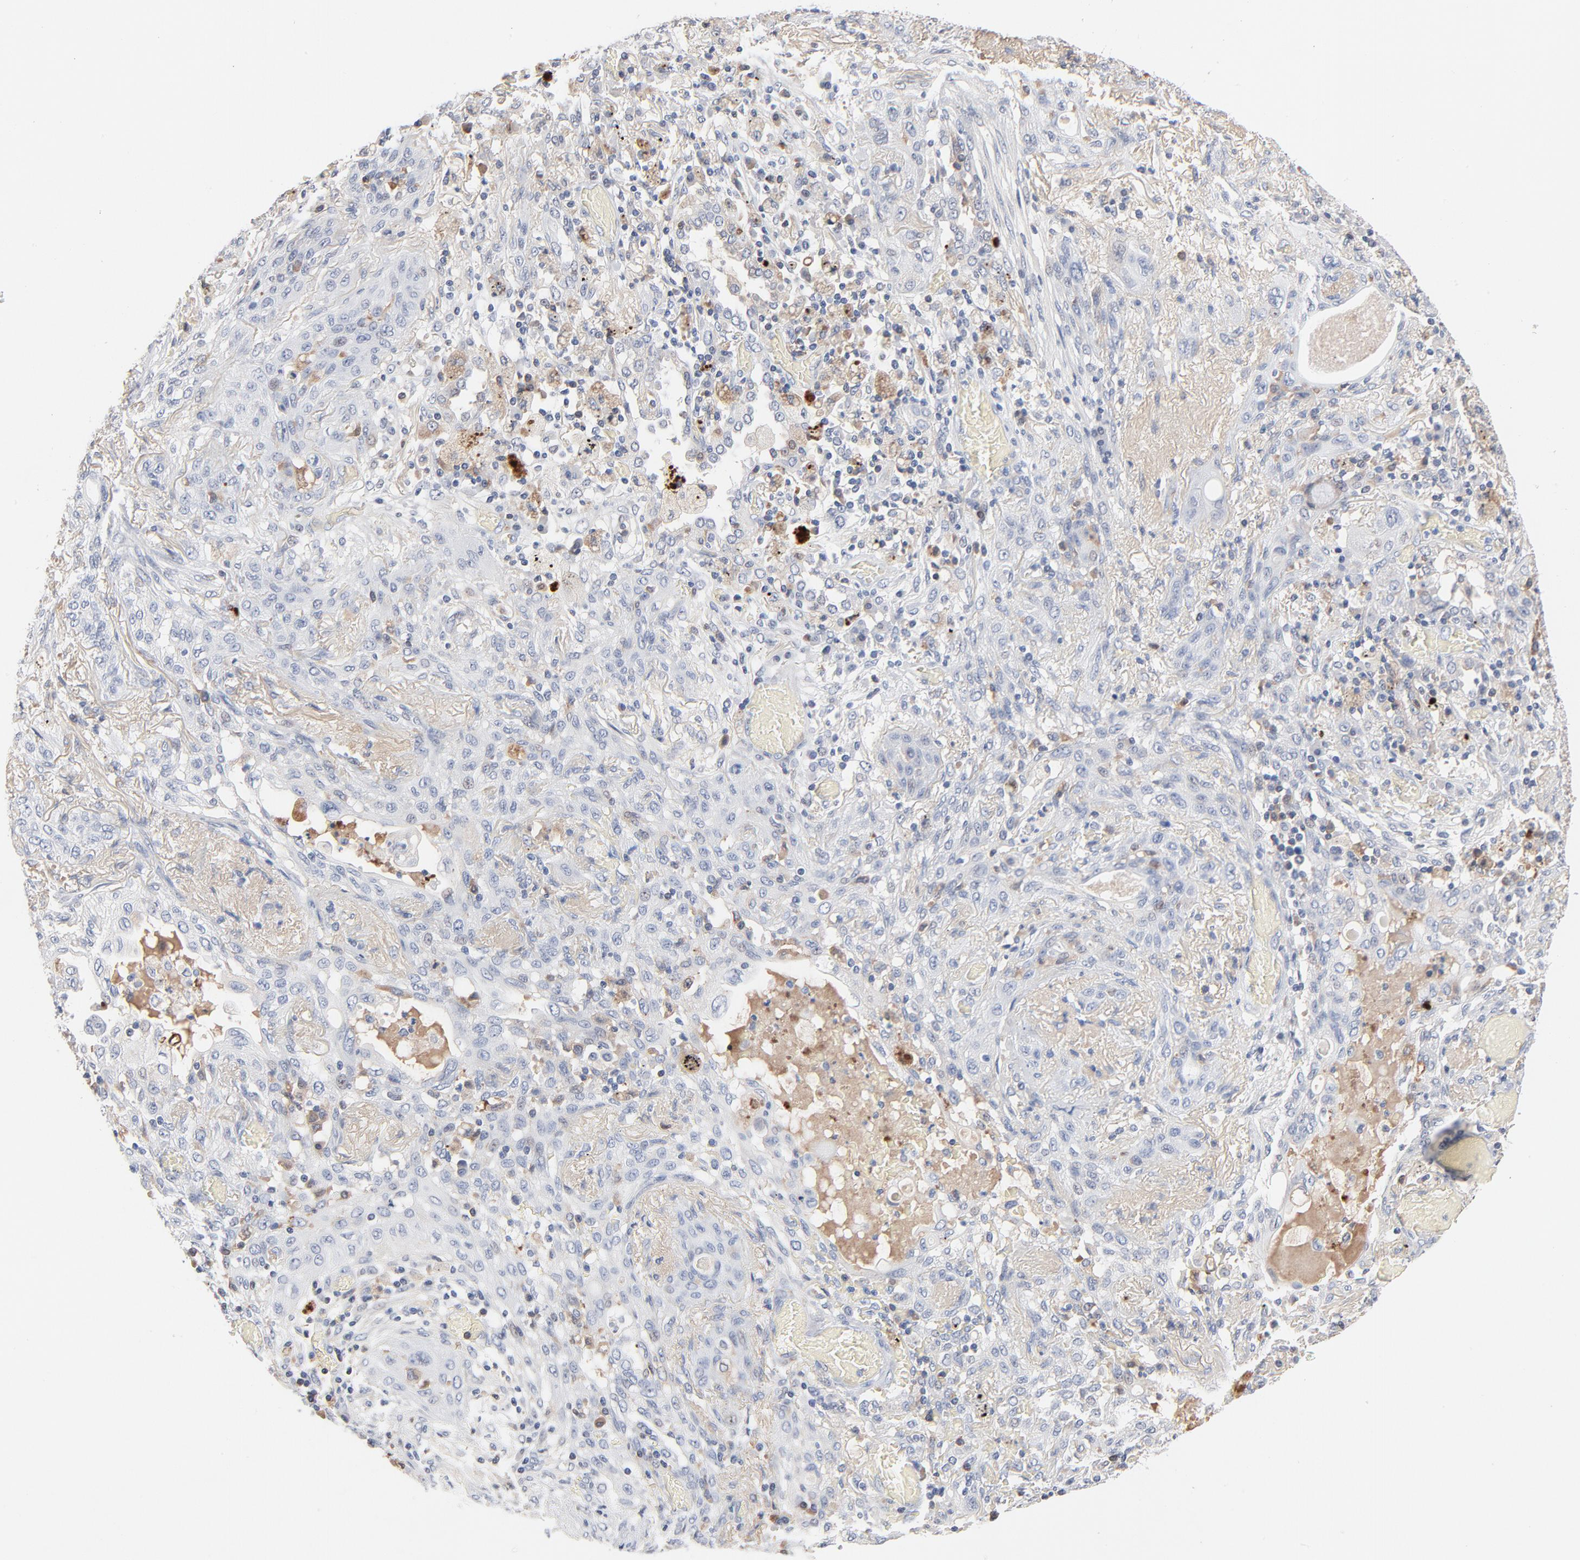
{"staining": {"intensity": "negative", "quantity": "none", "location": "none"}, "tissue": "lung cancer", "cell_type": "Tumor cells", "image_type": "cancer", "snomed": [{"axis": "morphology", "description": "Squamous cell carcinoma, NOS"}, {"axis": "topography", "description": "Lung"}], "caption": "This photomicrograph is of lung cancer (squamous cell carcinoma) stained with immunohistochemistry to label a protein in brown with the nuclei are counter-stained blue. There is no expression in tumor cells.", "gene": "SERPINA4", "patient": {"sex": "female", "age": 47}}